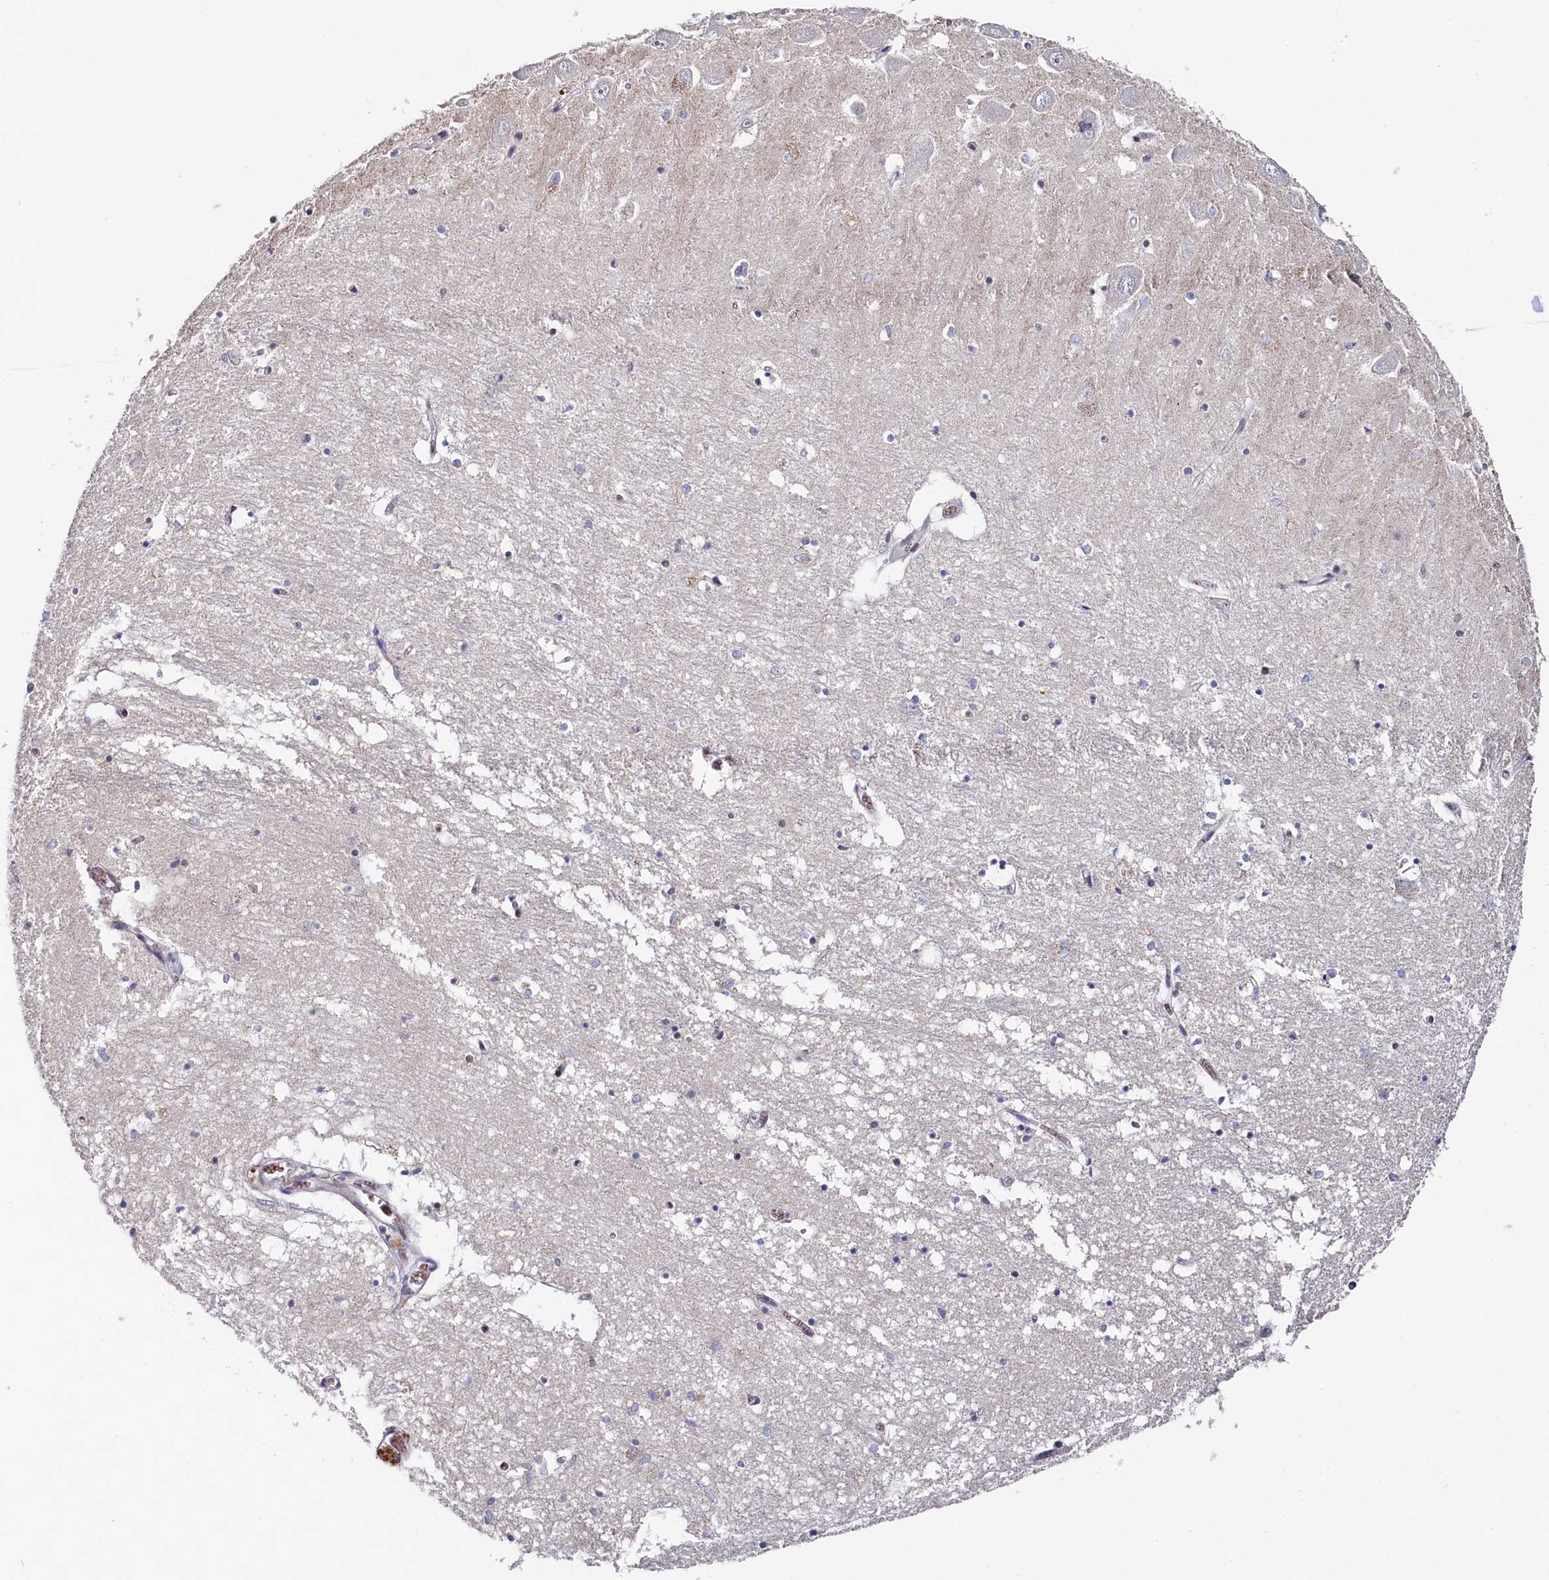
{"staining": {"intensity": "moderate", "quantity": "<25%", "location": "nuclear"}, "tissue": "hippocampus", "cell_type": "Glial cells", "image_type": "normal", "snomed": [{"axis": "morphology", "description": "Normal tissue, NOS"}, {"axis": "topography", "description": "Hippocampus"}], "caption": "Glial cells exhibit low levels of moderate nuclear positivity in approximately <25% of cells in unremarkable human hippocampus. (Brightfield microscopy of DAB IHC at high magnification).", "gene": "TIGD4", "patient": {"sex": "male", "age": 70}}